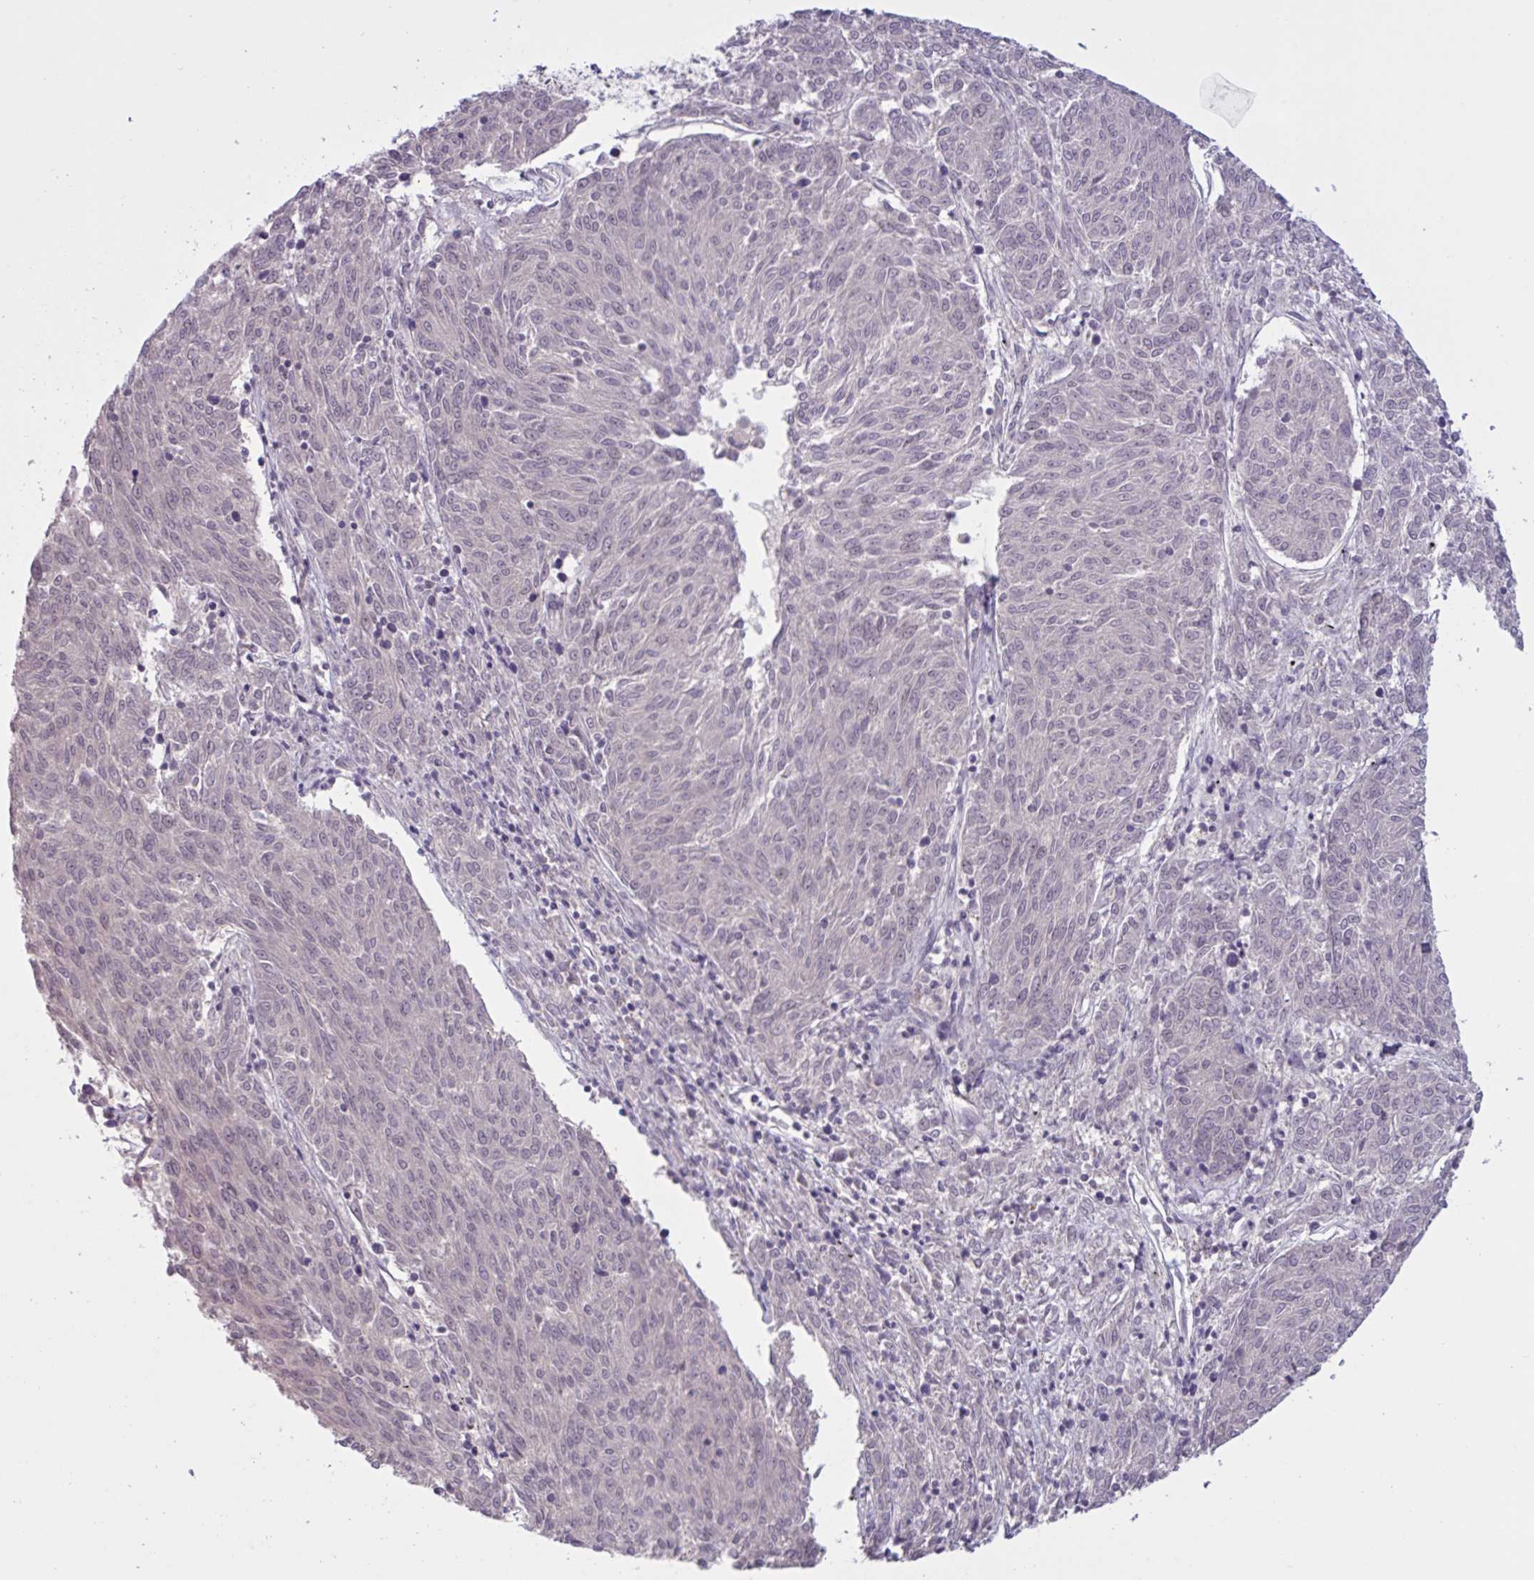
{"staining": {"intensity": "negative", "quantity": "none", "location": "none"}, "tissue": "melanoma", "cell_type": "Tumor cells", "image_type": "cancer", "snomed": [{"axis": "morphology", "description": "Malignant melanoma, NOS"}, {"axis": "topography", "description": "Skin"}], "caption": "Immunohistochemistry (IHC) image of malignant melanoma stained for a protein (brown), which displays no staining in tumor cells.", "gene": "RFPL4B", "patient": {"sex": "female", "age": 72}}